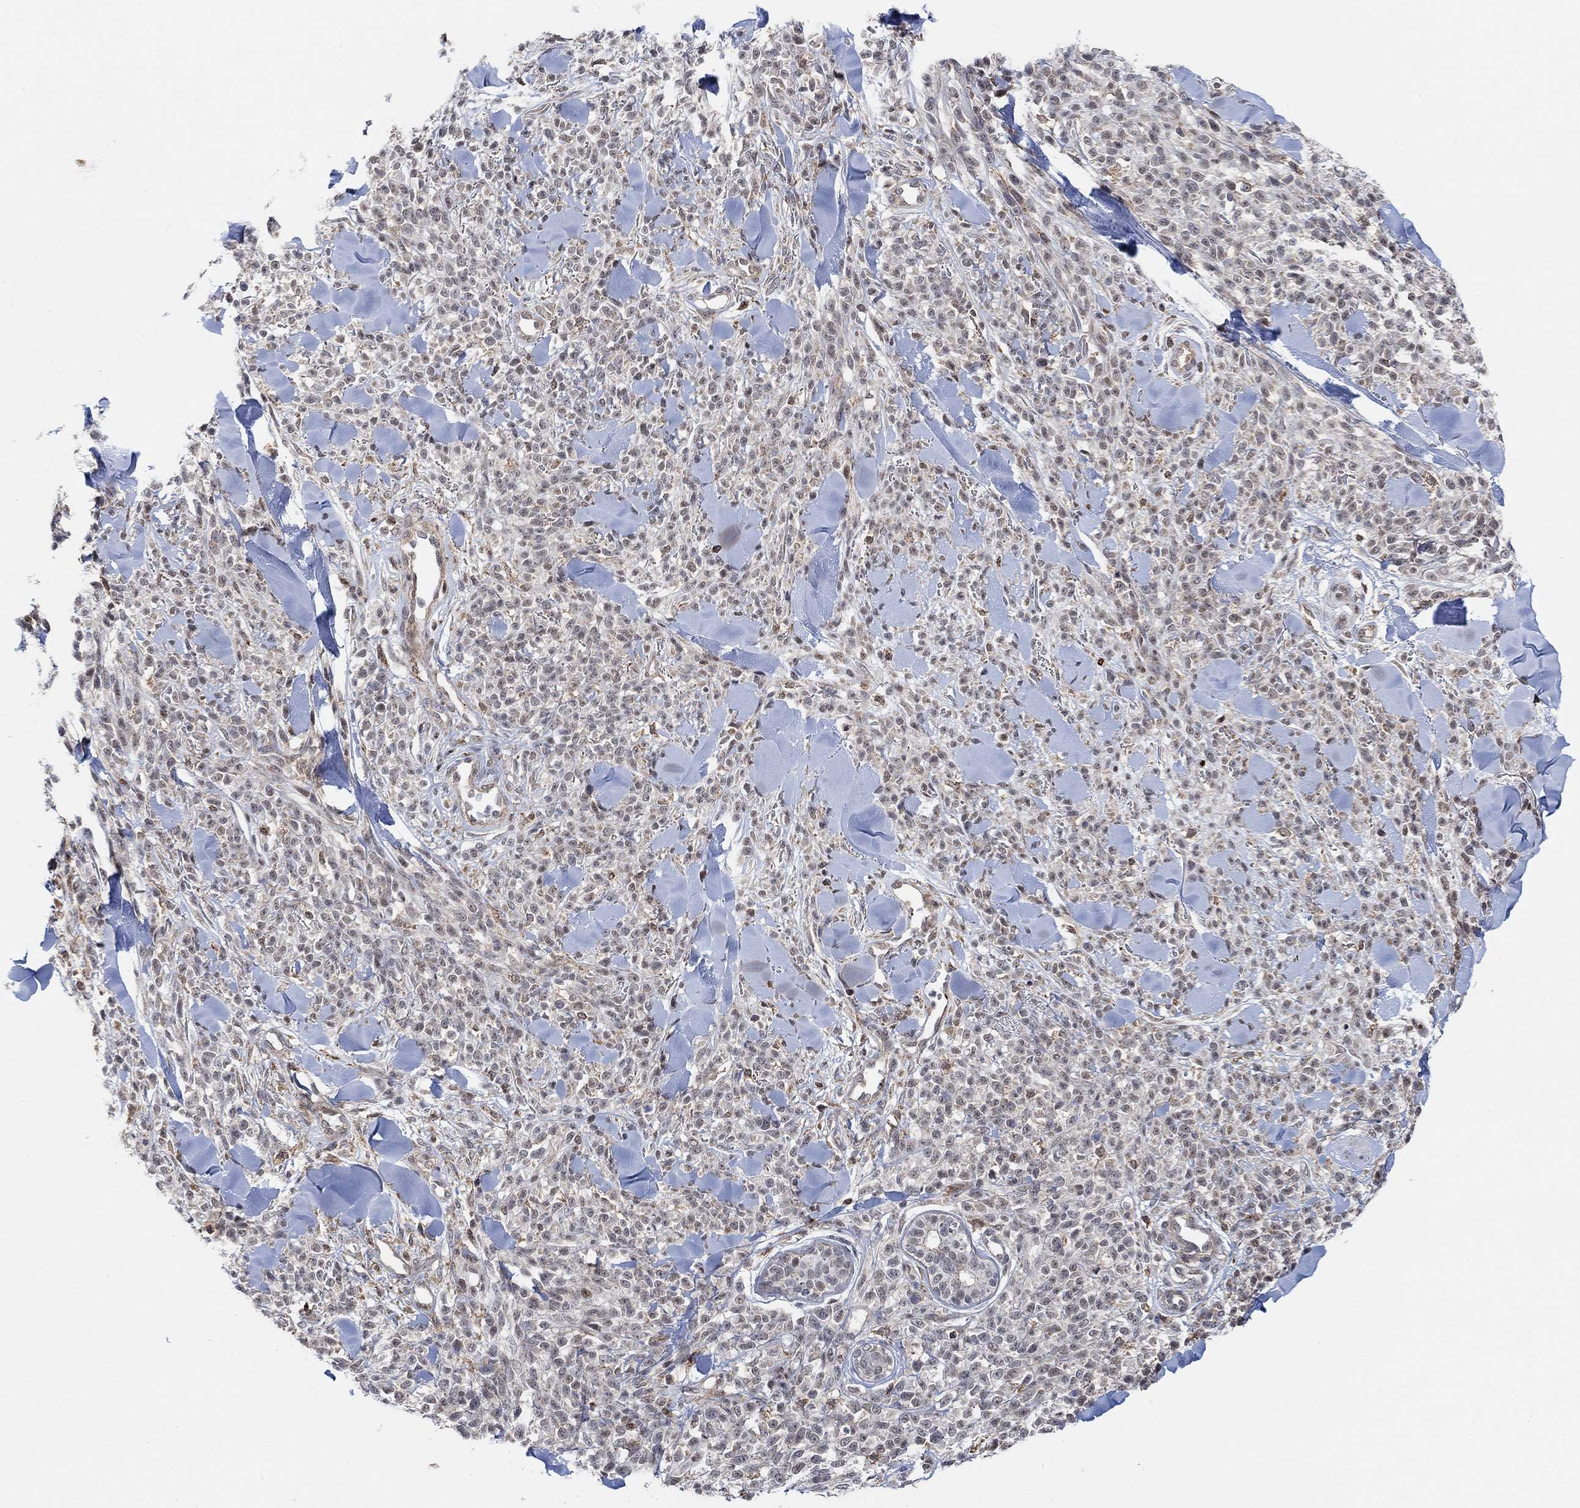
{"staining": {"intensity": "negative", "quantity": "none", "location": "none"}, "tissue": "melanoma", "cell_type": "Tumor cells", "image_type": "cancer", "snomed": [{"axis": "morphology", "description": "Malignant melanoma, NOS"}, {"axis": "topography", "description": "Skin"}, {"axis": "topography", "description": "Skin of trunk"}], "caption": "The micrograph displays no significant staining in tumor cells of malignant melanoma. (DAB immunohistochemistry (IHC) with hematoxylin counter stain).", "gene": "PWWP2B", "patient": {"sex": "male", "age": 74}}